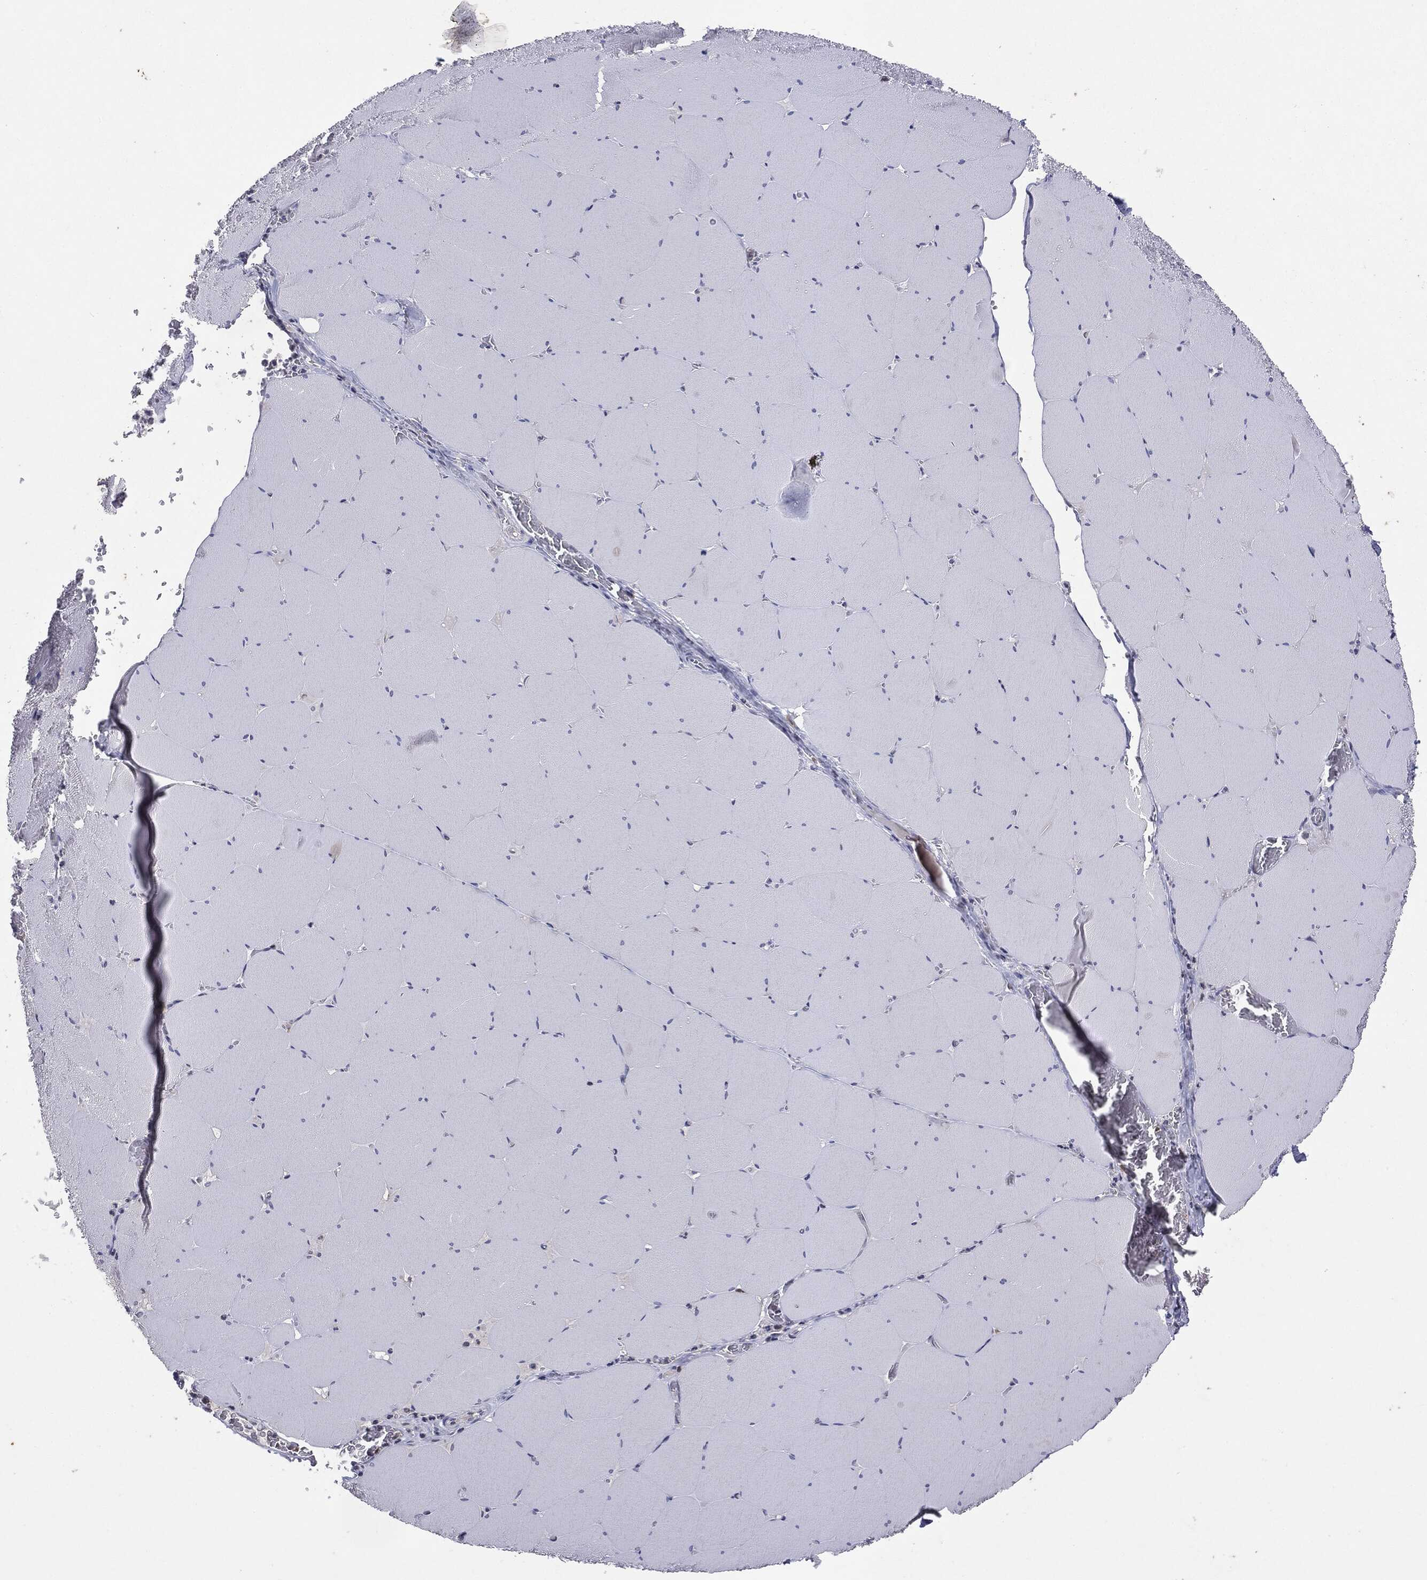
{"staining": {"intensity": "negative", "quantity": "none", "location": "none"}, "tissue": "skeletal muscle", "cell_type": "Myocytes", "image_type": "normal", "snomed": [{"axis": "morphology", "description": "Normal tissue, NOS"}, {"axis": "morphology", "description": "Malignant melanoma, Metastatic site"}, {"axis": "topography", "description": "Skeletal muscle"}], "caption": "High power microscopy image of an immunohistochemistry (IHC) micrograph of unremarkable skeletal muscle, revealing no significant staining in myocytes.", "gene": "KIF2C", "patient": {"sex": "male", "age": 50}}